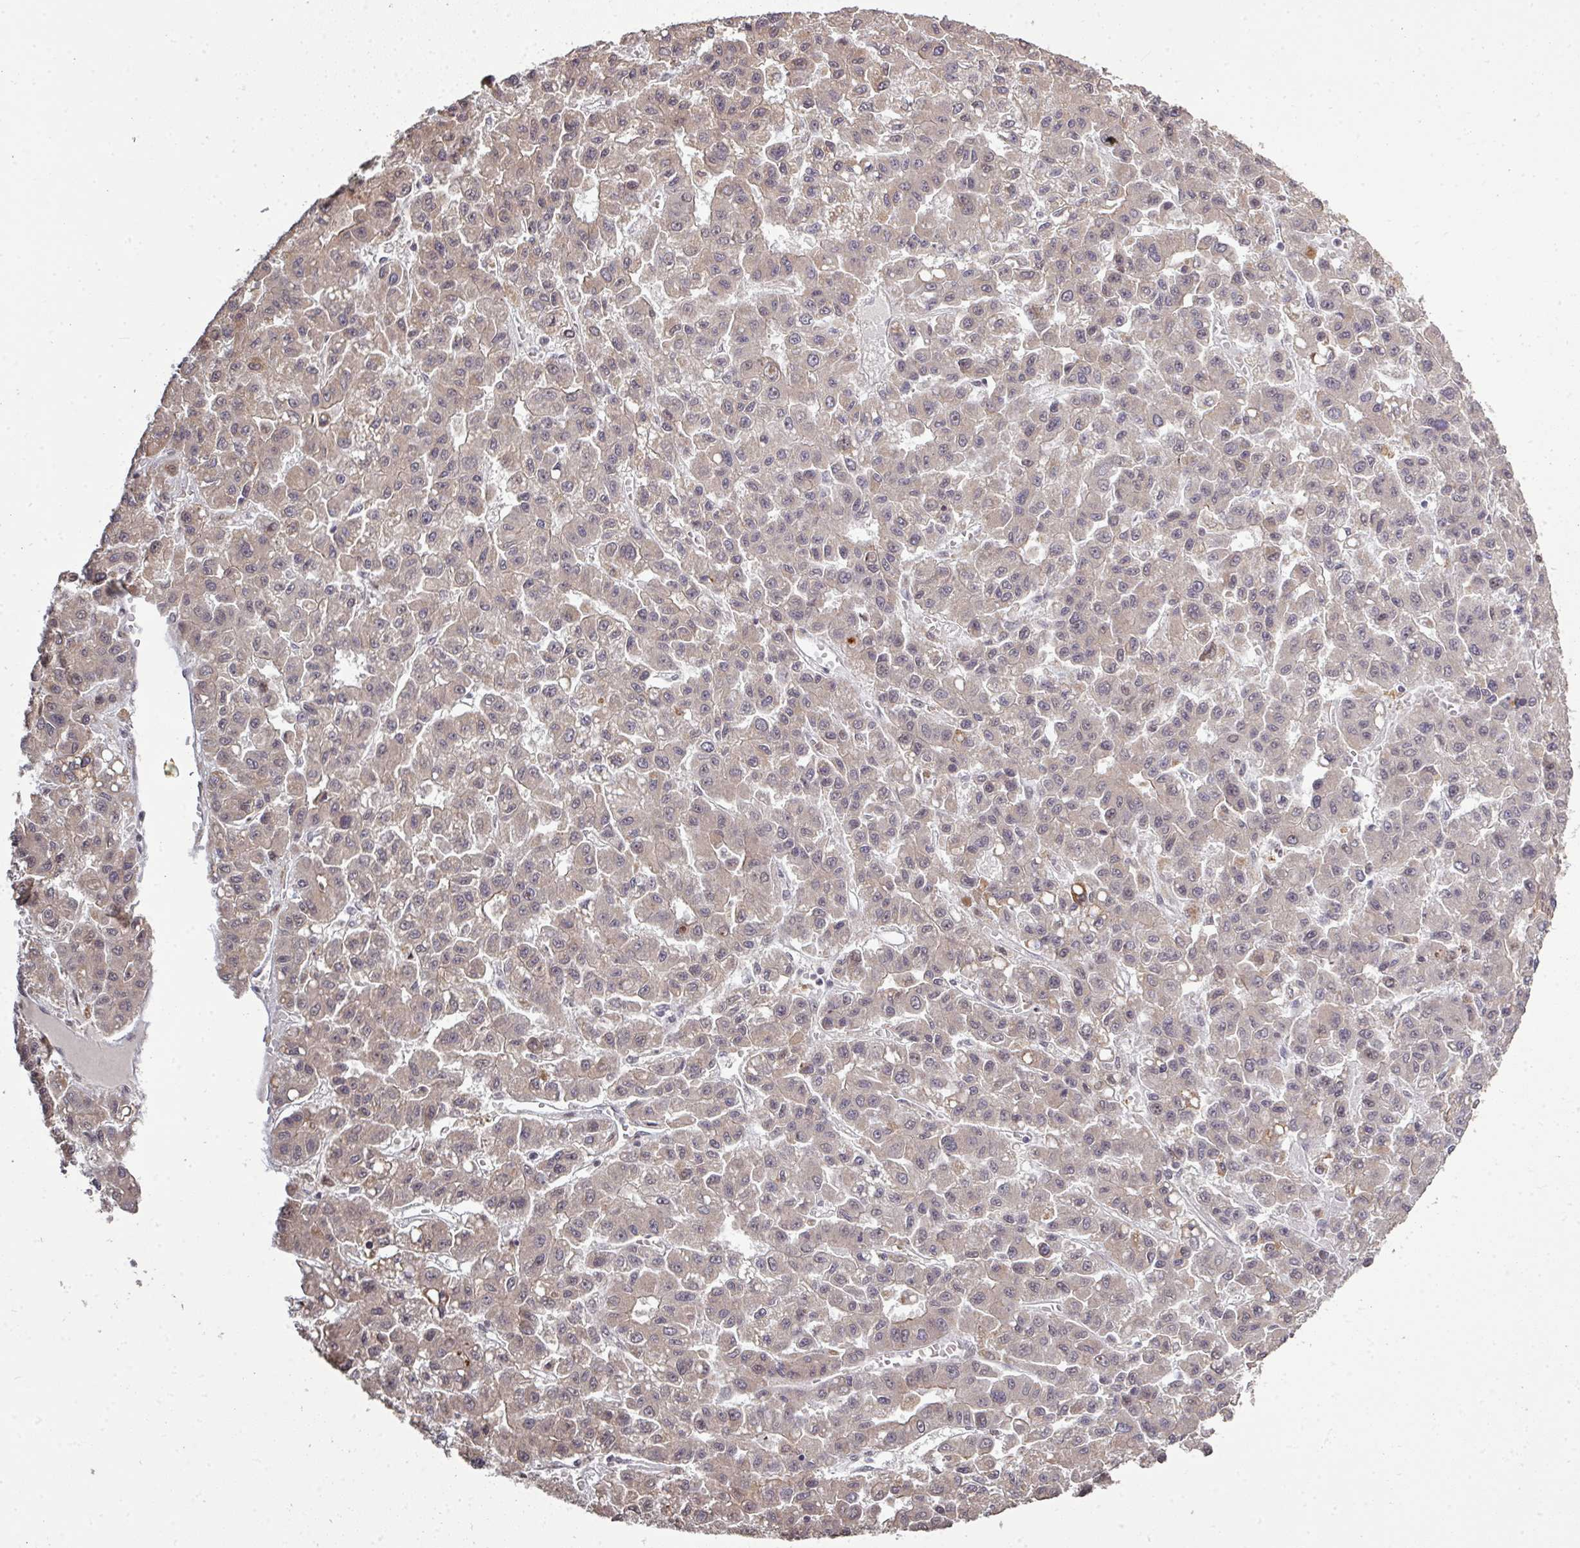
{"staining": {"intensity": "weak", "quantity": "25%-75%", "location": "cytoplasmic/membranous"}, "tissue": "liver cancer", "cell_type": "Tumor cells", "image_type": "cancer", "snomed": [{"axis": "morphology", "description": "Carcinoma, Hepatocellular, NOS"}, {"axis": "topography", "description": "Liver"}], "caption": "The photomicrograph reveals immunohistochemical staining of hepatocellular carcinoma (liver). There is weak cytoplasmic/membranous positivity is appreciated in about 25%-75% of tumor cells.", "gene": "GTF2H3", "patient": {"sex": "male", "age": 70}}